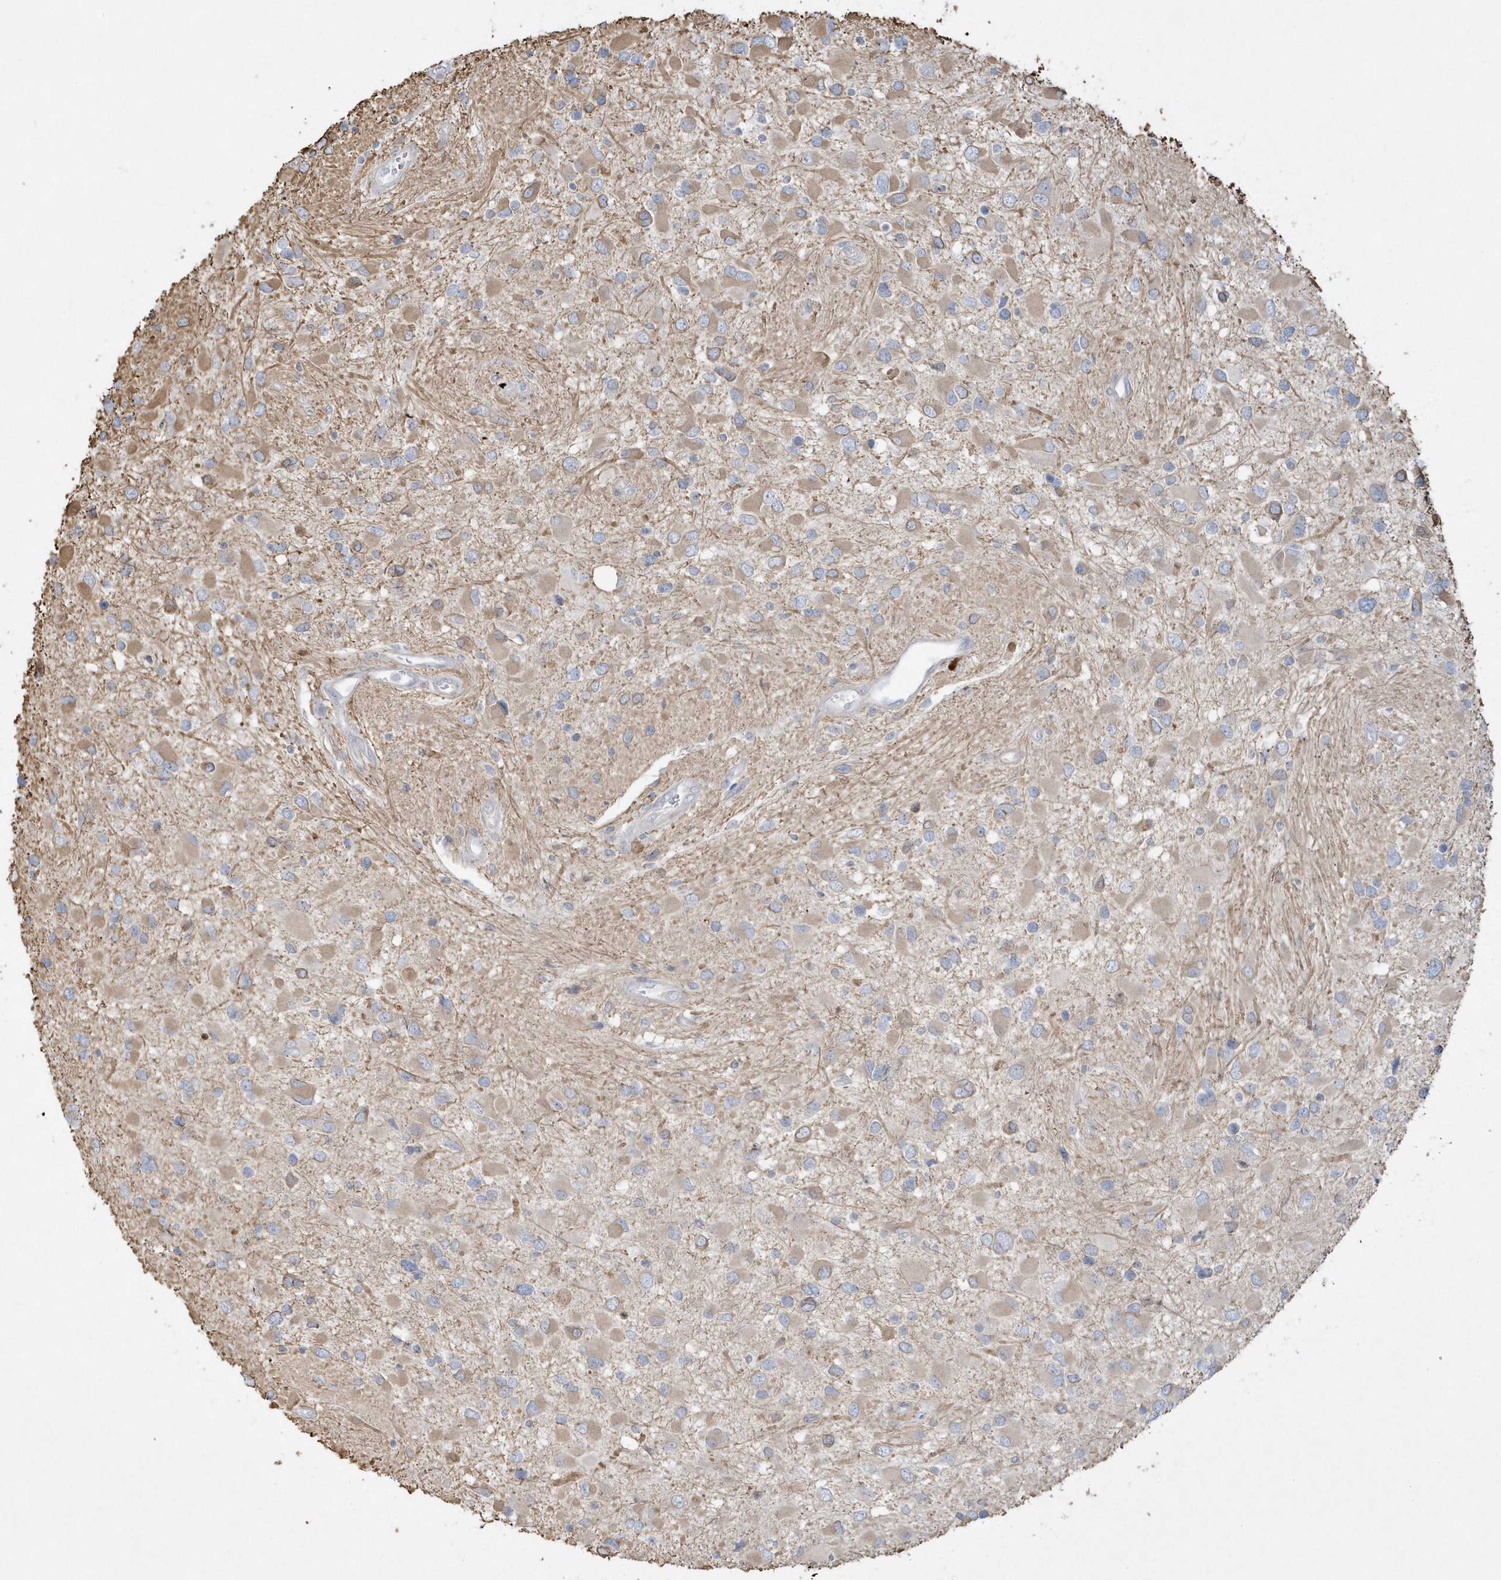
{"staining": {"intensity": "weak", "quantity": "25%-75%", "location": "cytoplasmic/membranous"}, "tissue": "glioma", "cell_type": "Tumor cells", "image_type": "cancer", "snomed": [{"axis": "morphology", "description": "Glioma, malignant, High grade"}, {"axis": "topography", "description": "Brain"}], "caption": "Tumor cells reveal low levels of weak cytoplasmic/membranous expression in approximately 25%-75% of cells in glioma.", "gene": "THADA", "patient": {"sex": "male", "age": 53}}